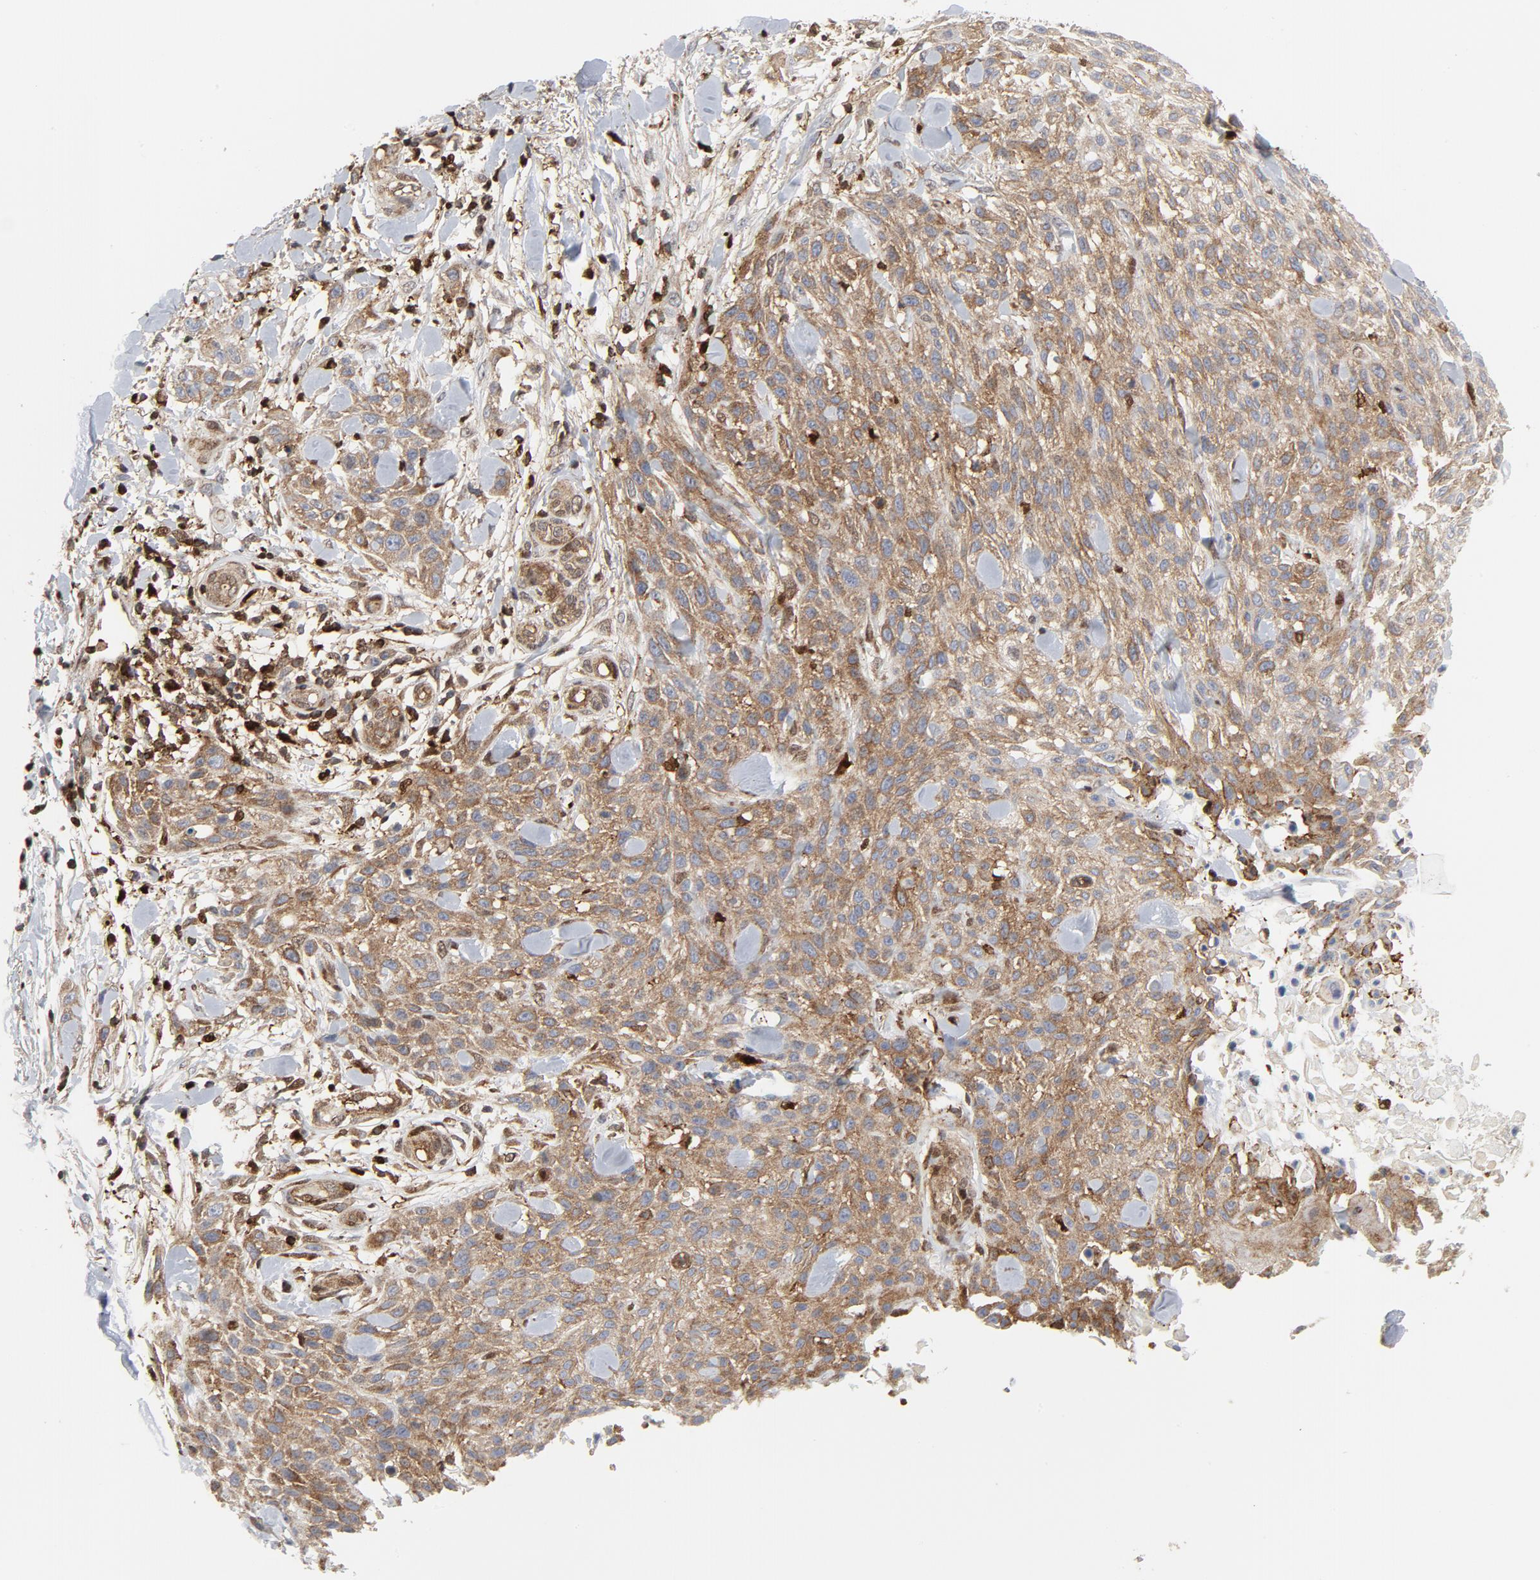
{"staining": {"intensity": "moderate", "quantity": ">75%", "location": "cytoplasmic/membranous"}, "tissue": "skin cancer", "cell_type": "Tumor cells", "image_type": "cancer", "snomed": [{"axis": "morphology", "description": "Squamous cell carcinoma, NOS"}, {"axis": "topography", "description": "Skin"}], "caption": "Protein expression by IHC demonstrates moderate cytoplasmic/membranous expression in about >75% of tumor cells in squamous cell carcinoma (skin).", "gene": "YES1", "patient": {"sex": "female", "age": 42}}